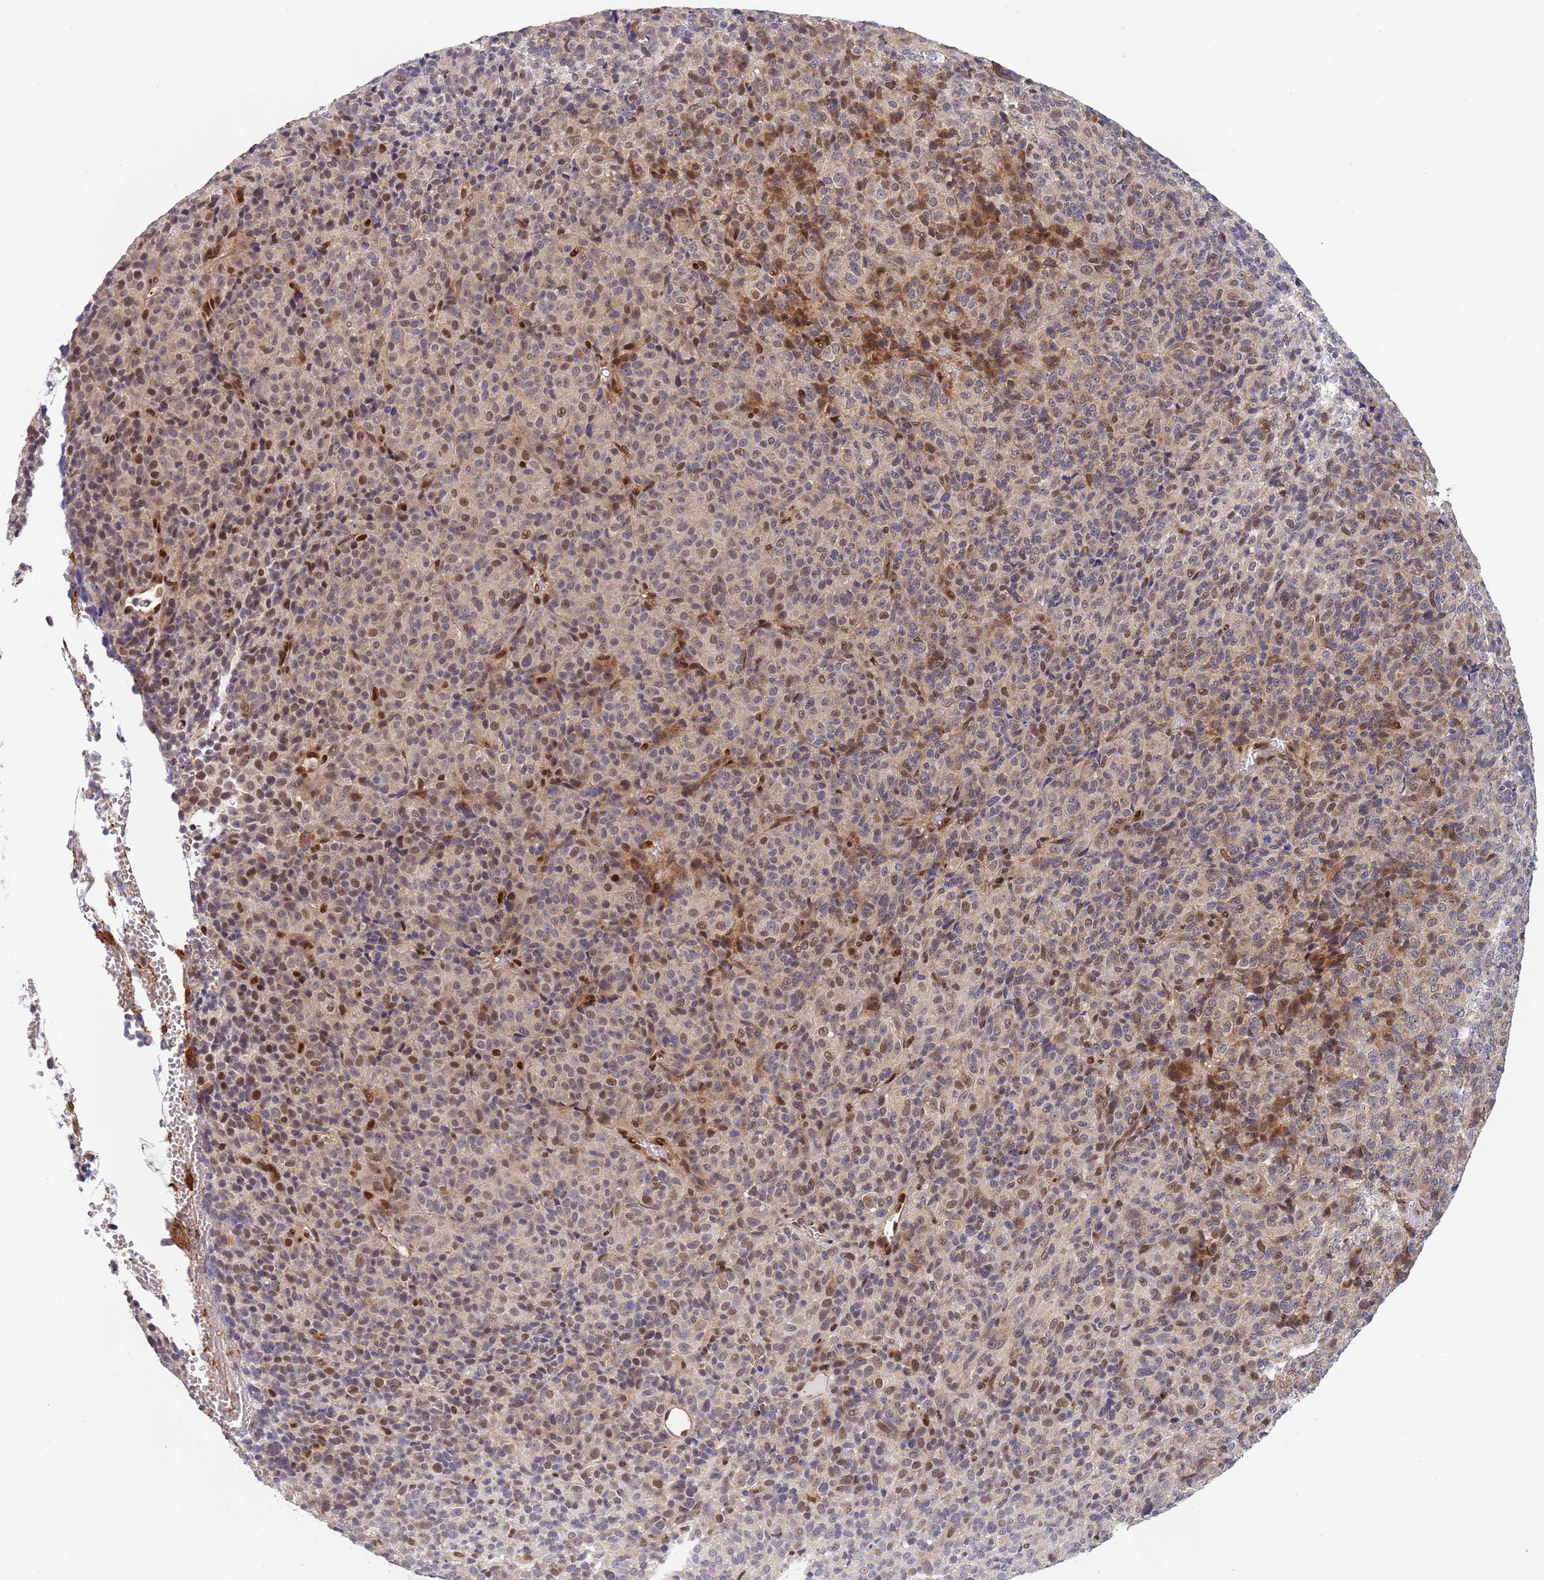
{"staining": {"intensity": "moderate", "quantity": "<25%", "location": "cytoplasmic/membranous,nuclear"}, "tissue": "melanoma", "cell_type": "Tumor cells", "image_type": "cancer", "snomed": [{"axis": "morphology", "description": "Malignant melanoma, Metastatic site"}, {"axis": "topography", "description": "Brain"}], "caption": "IHC histopathology image of human malignant melanoma (metastatic site) stained for a protein (brown), which shows low levels of moderate cytoplasmic/membranous and nuclear expression in about <25% of tumor cells.", "gene": "TBX10", "patient": {"sex": "female", "age": 56}}